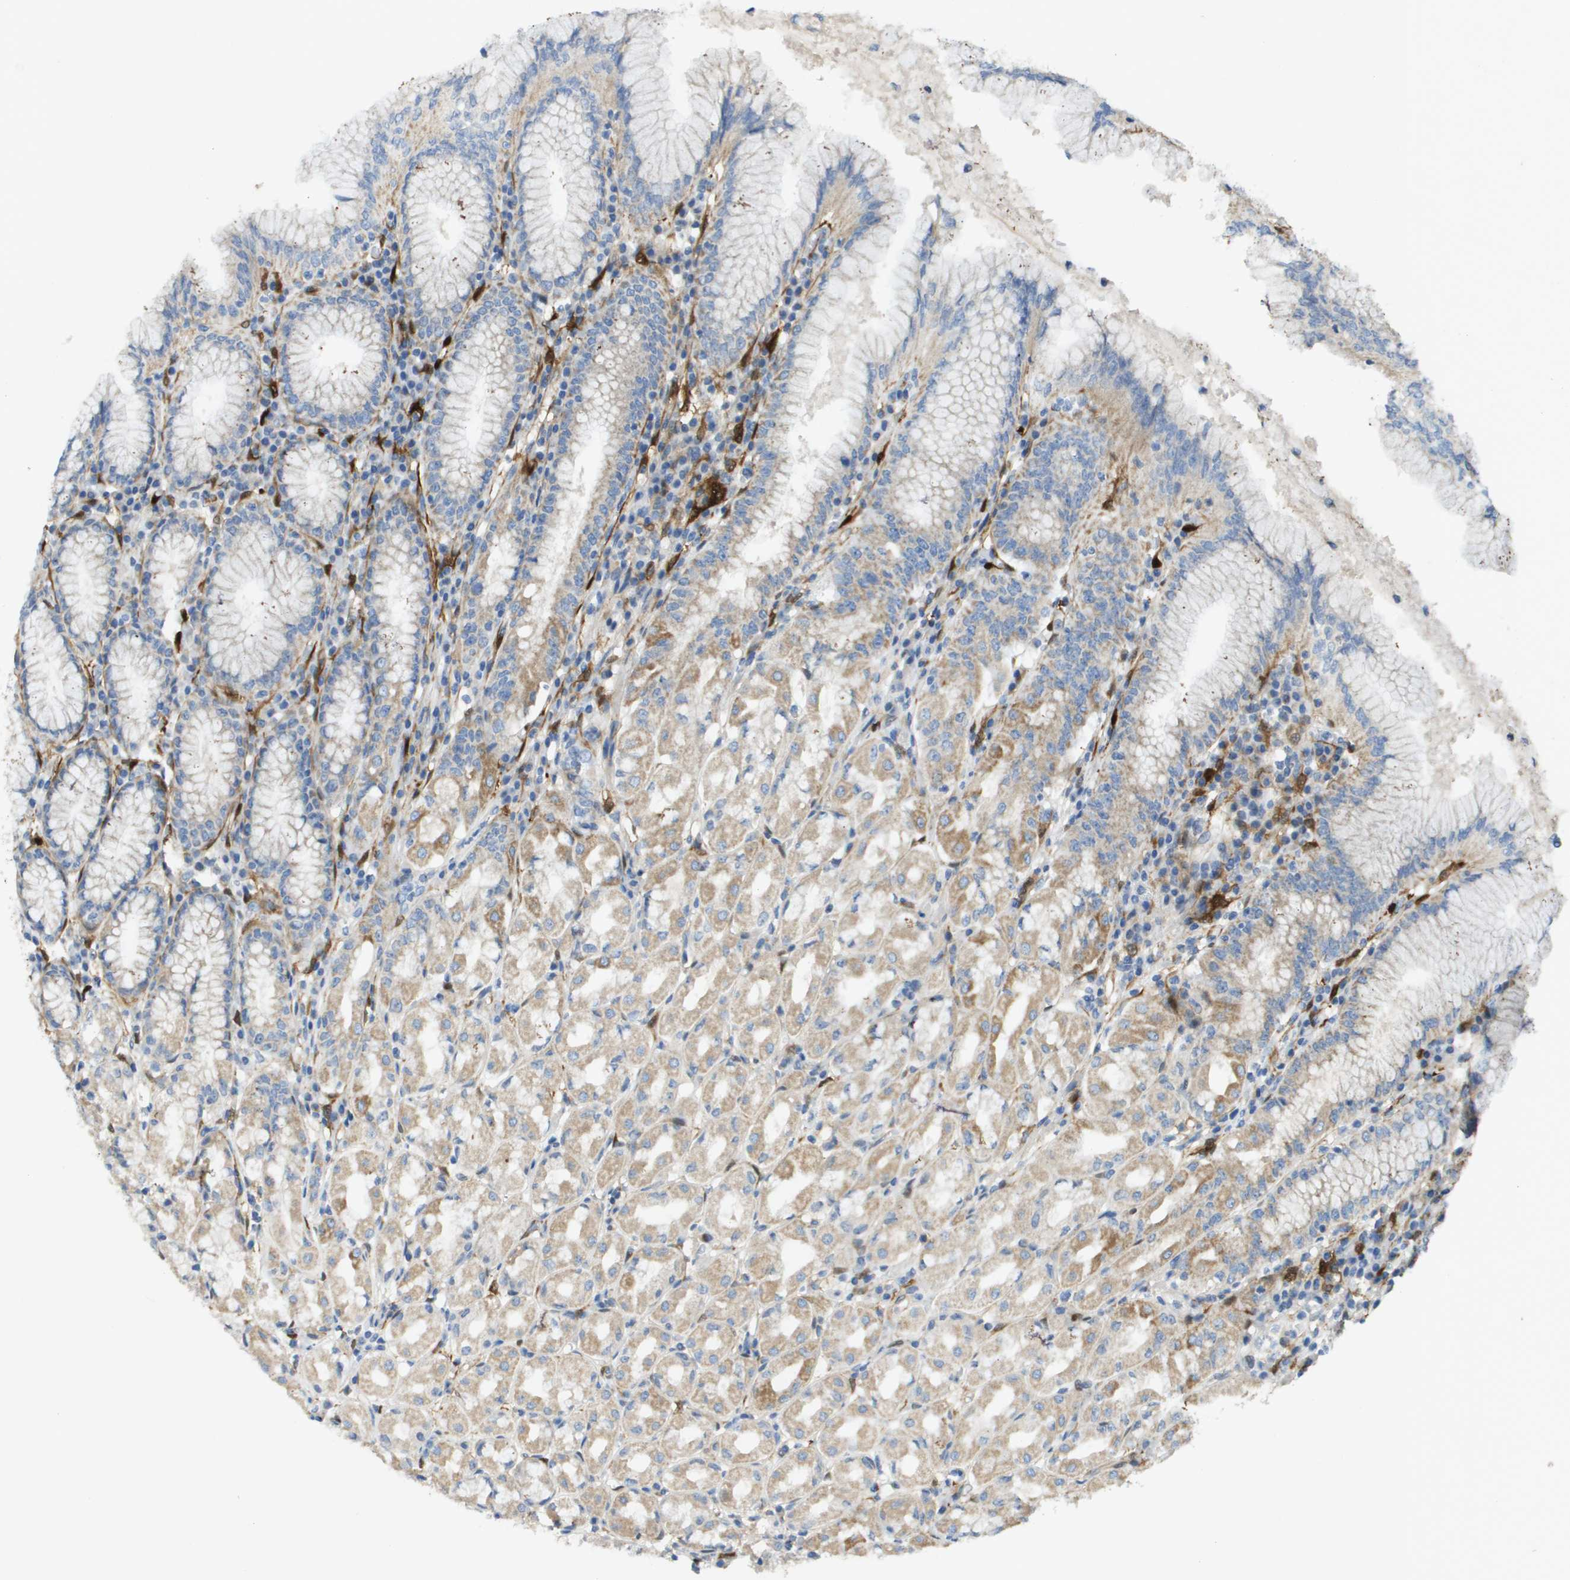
{"staining": {"intensity": "weak", "quantity": "25%-75%", "location": "cytoplasmic/membranous"}, "tissue": "stomach", "cell_type": "Glandular cells", "image_type": "normal", "snomed": [{"axis": "morphology", "description": "Normal tissue, NOS"}, {"axis": "topography", "description": "Stomach"}, {"axis": "topography", "description": "Stomach, lower"}], "caption": "An immunohistochemistry (IHC) histopathology image of benign tissue is shown. Protein staining in brown highlights weak cytoplasmic/membranous positivity in stomach within glandular cells.", "gene": "CYGB", "patient": {"sex": "female", "age": 56}}